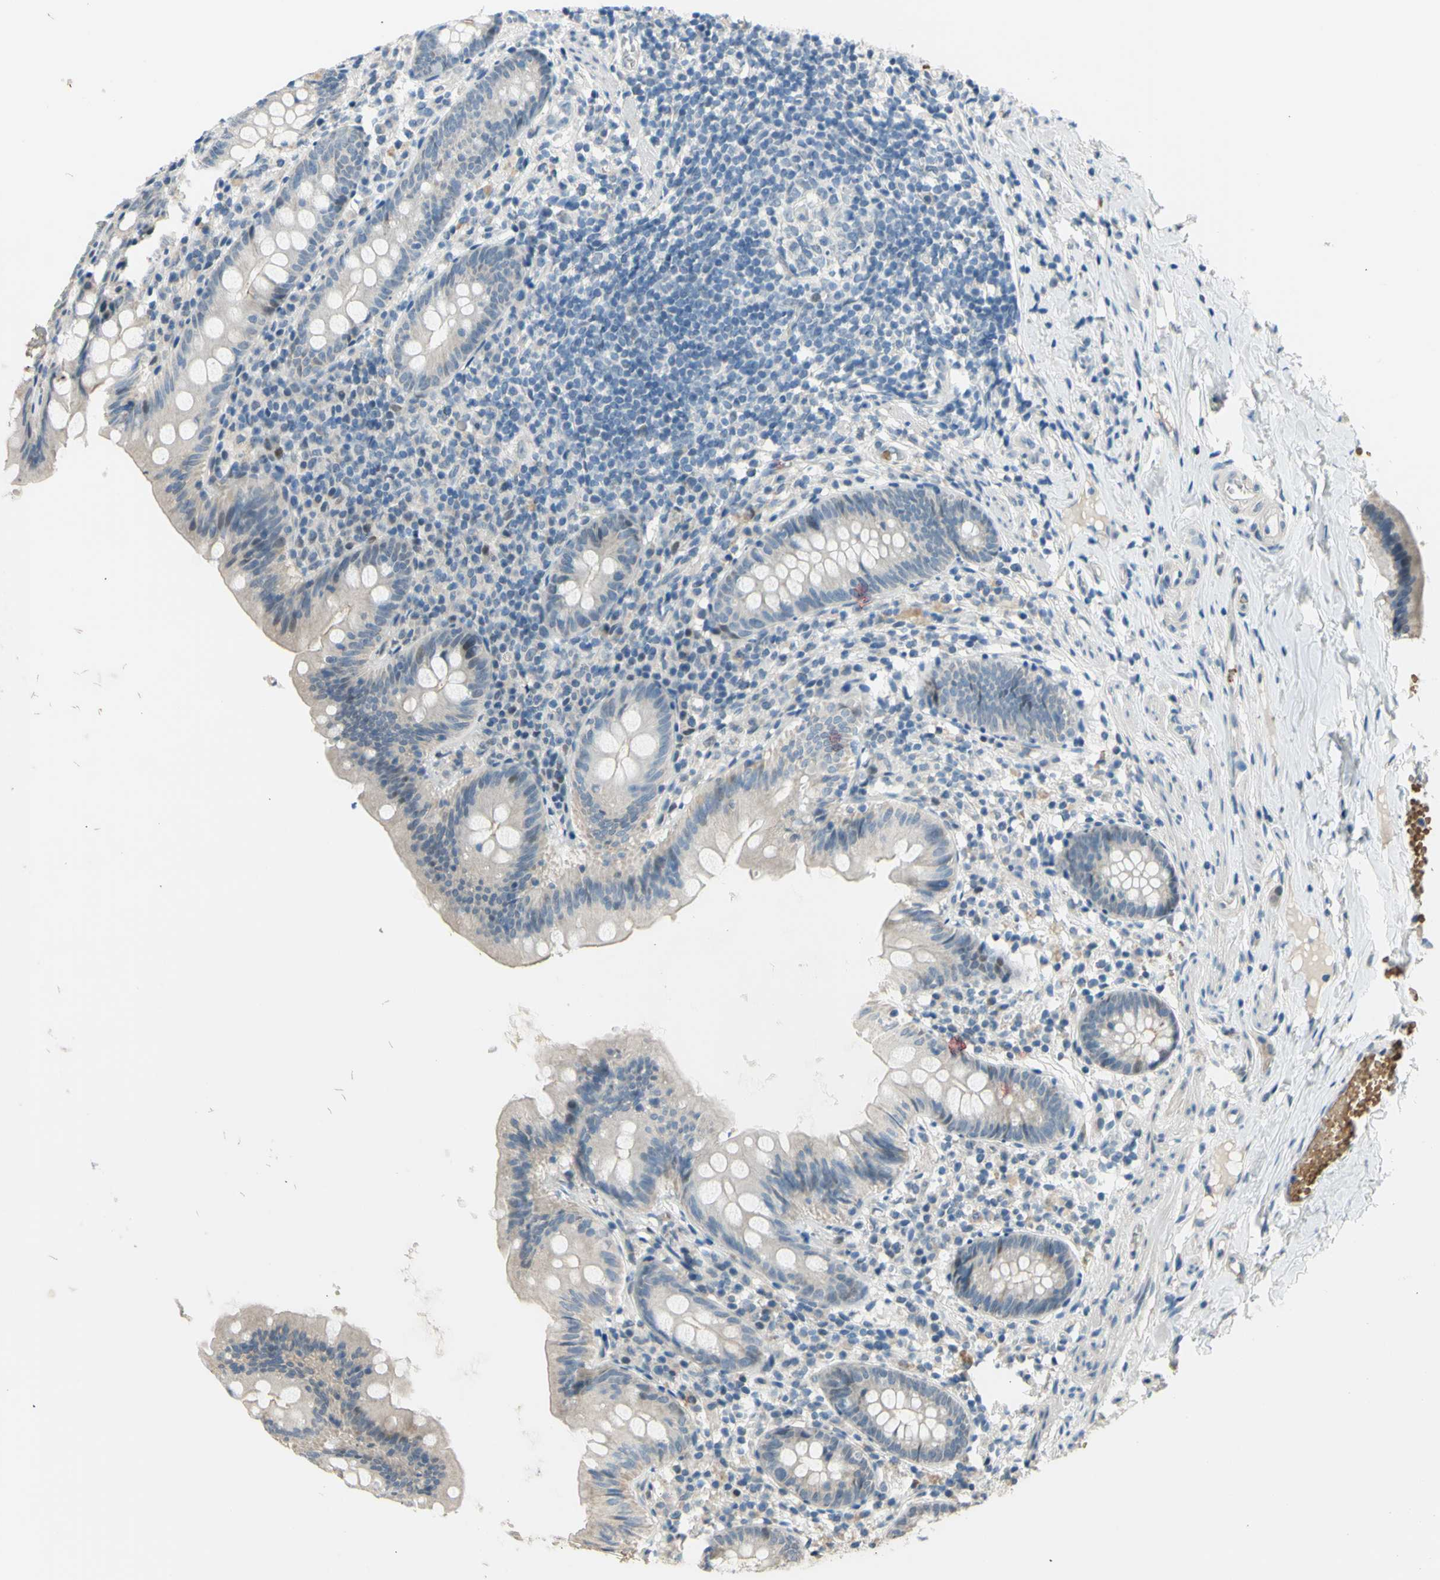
{"staining": {"intensity": "weak", "quantity": ">75%", "location": "cytoplasmic/membranous"}, "tissue": "appendix", "cell_type": "Glandular cells", "image_type": "normal", "snomed": [{"axis": "morphology", "description": "Normal tissue, NOS"}, {"axis": "topography", "description": "Appendix"}], "caption": "Glandular cells demonstrate weak cytoplasmic/membranous positivity in about >75% of cells in normal appendix. (Brightfield microscopy of DAB IHC at high magnification).", "gene": "ZNF184", "patient": {"sex": "male", "age": 52}}